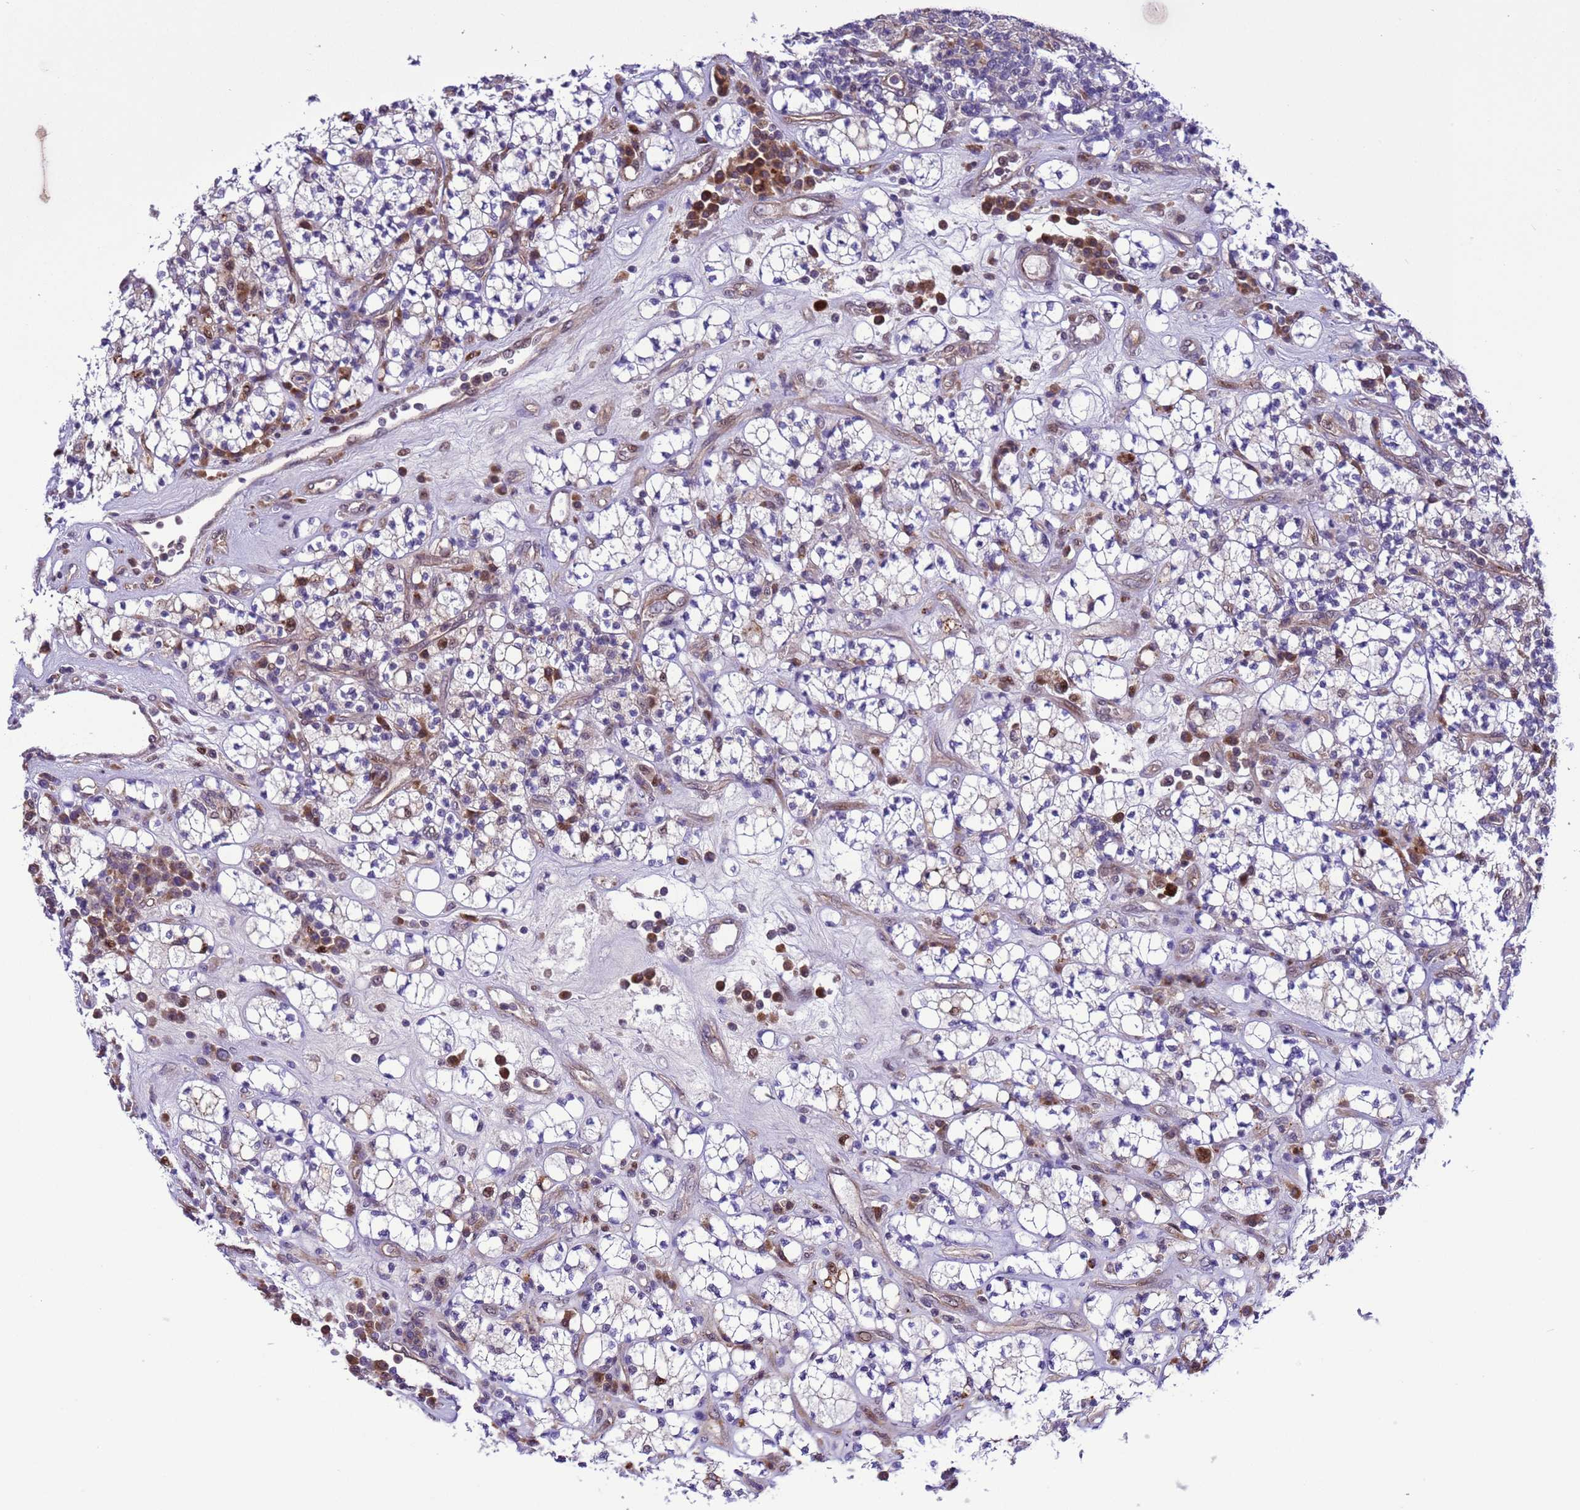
{"staining": {"intensity": "negative", "quantity": "none", "location": "none"}, "tissue": "renal cancer", "cell_type": "Tumor cells", "image_type": "cancer", "snomed": [{"axis": "morphology", "description": "Adenocarcinoma, NOS"}, {"axis": "topography", "description": "Kidney"}], "caption": "There is no significant expression in tumor cells of adenocarcinoma (renal). Nuclei are stained in blue.", "gene": "RASD1", "patient": {"sex": "male", "age": 77}}